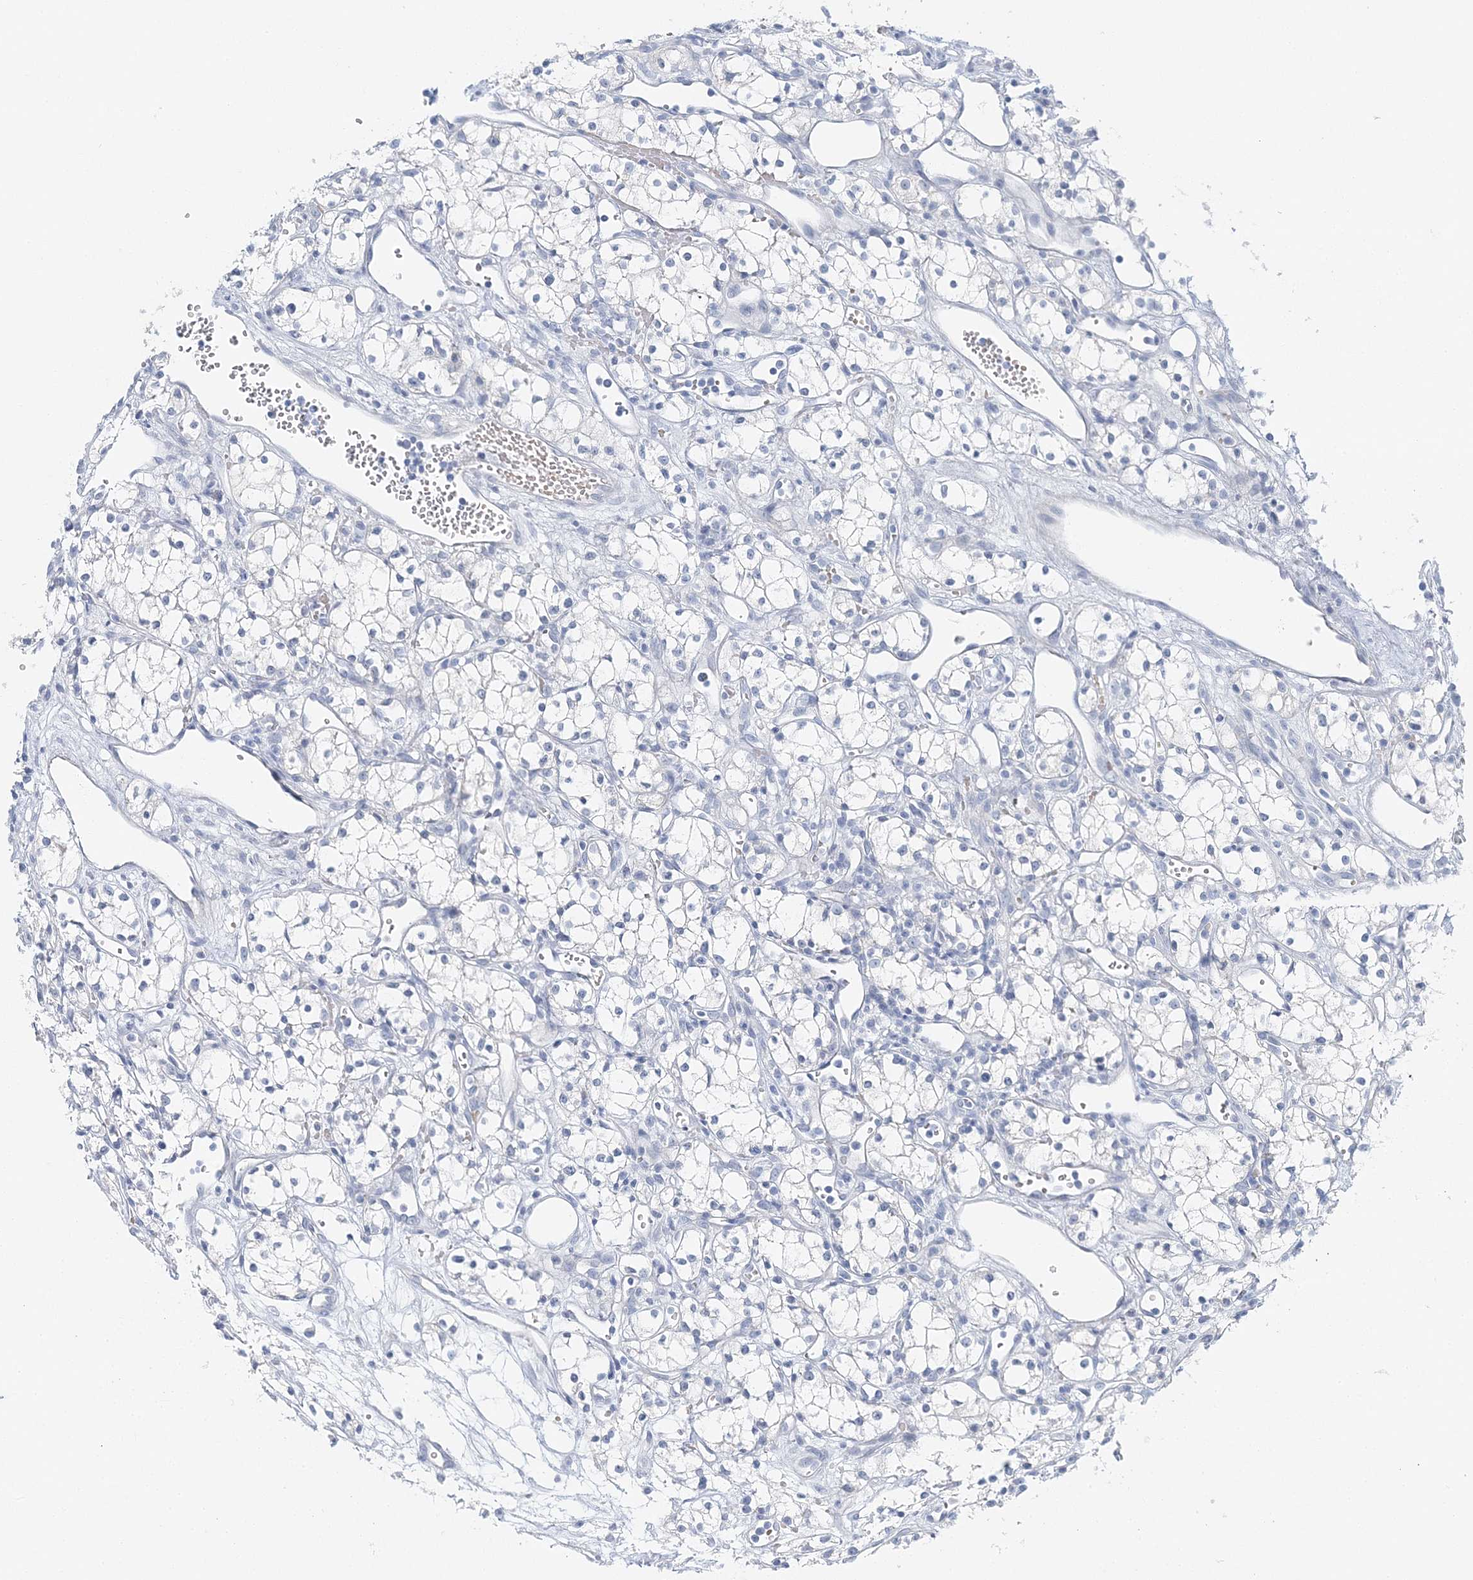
{"staining": {"intensity": "negative", "quantity": "none", "location": "none"}, "tissue": "renal cancer", "cell_type": "Tumor cells", "image_type": "cancer", "snomed": [{"axis": "morphology", "description": "Adenocarcinoma, NOS"}, {"axis": "topography", "description": "Kidney"}], "caption": "The image reveals no significant positivity in tumor cells of renal cancer (adenocarcinoma).", "gene": "VILL", "patient": {"sex": "male", "age": 59}}